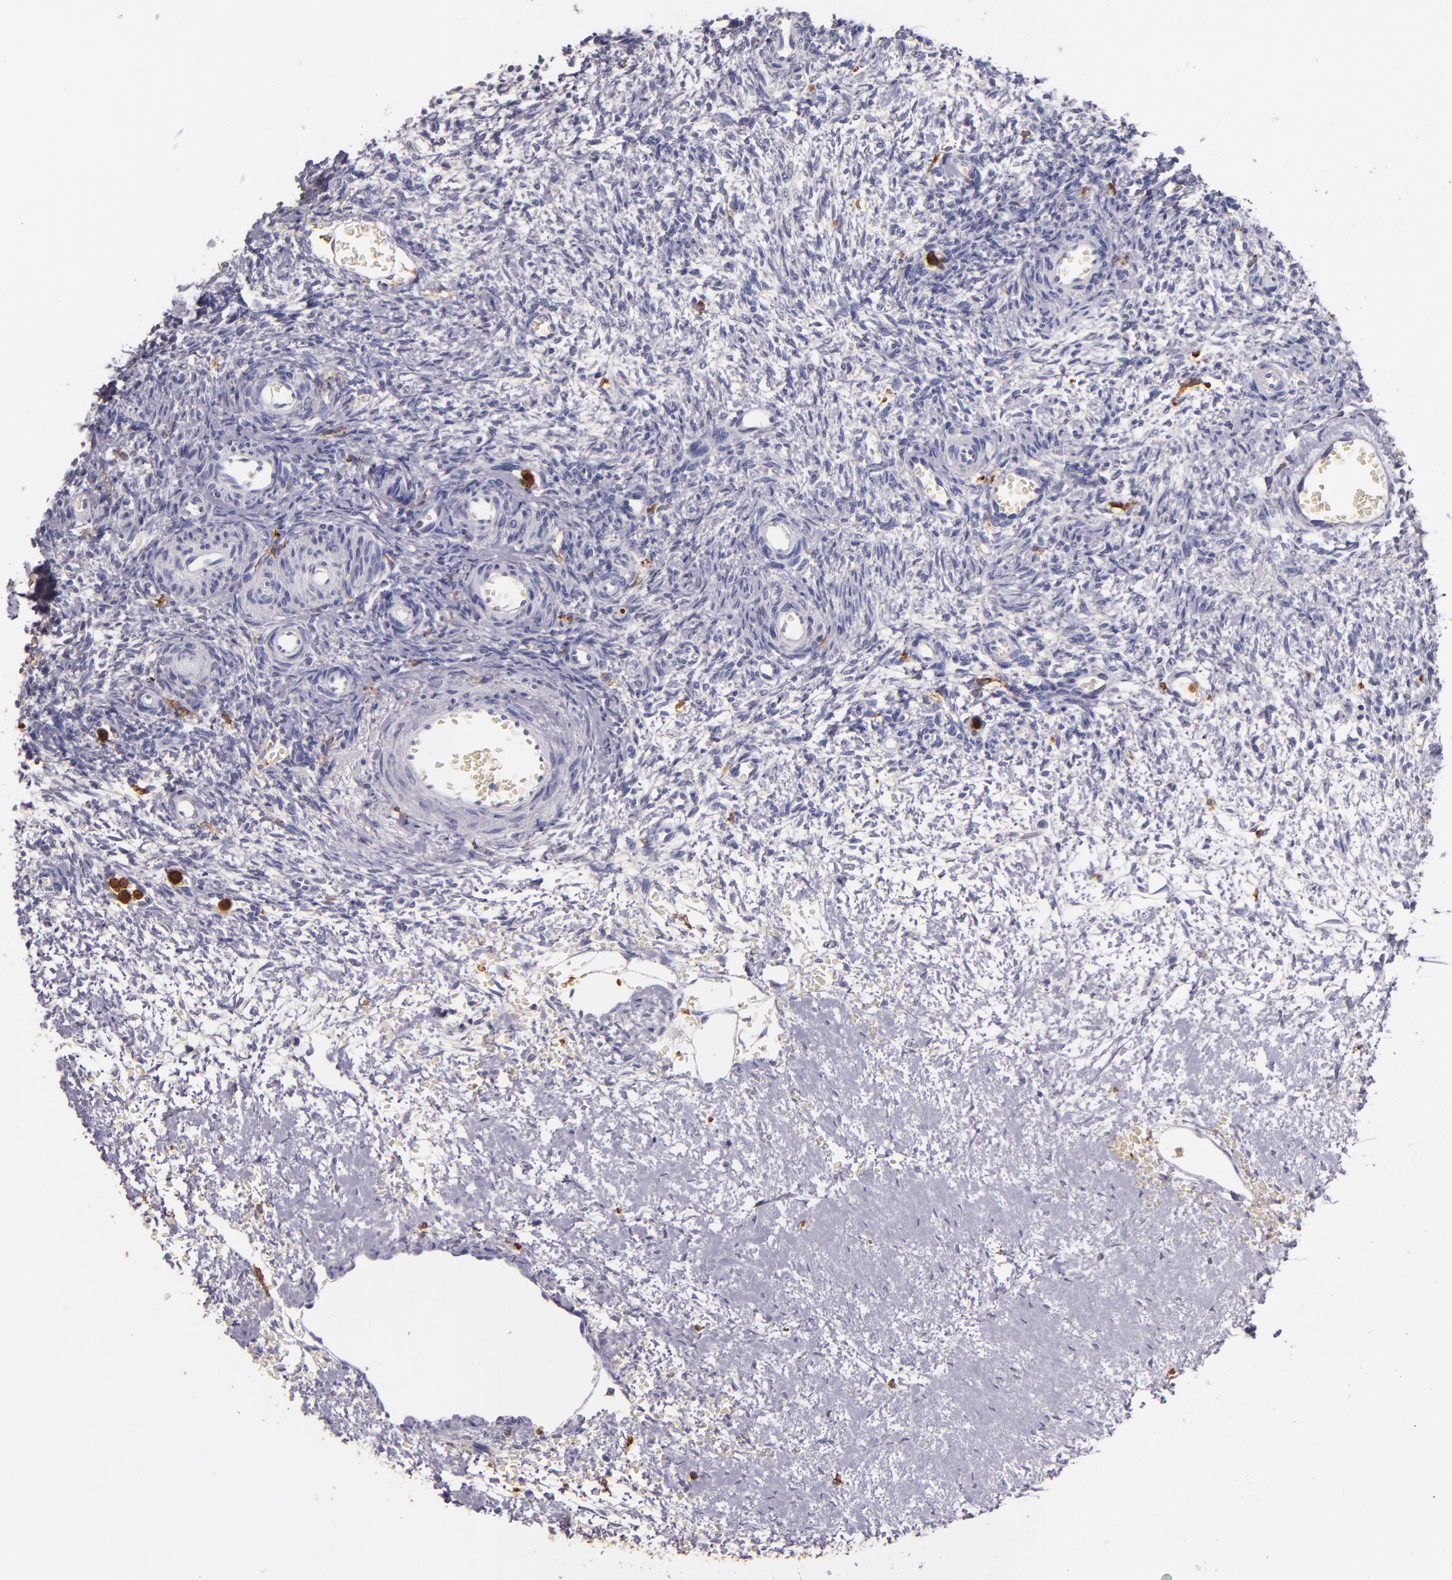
{"staining": {"intensity": "negative", "quantity": "none", "location": "none"}, "tissue": "ovary", "cell_type": "Follicle cells", "image_type": "normal", "snomed": [{"axis": "morphology", "description": "Normal tissue, NOS"}, {"axis": "topography", "description": "Ovary"}], "caption": "This is an immunohistochemistry (IHC) micrograph of benign ovary. There is no expression in follicle cells.", "gene": "C5AR1", "patient": {"sex": "female", "age": 39}}